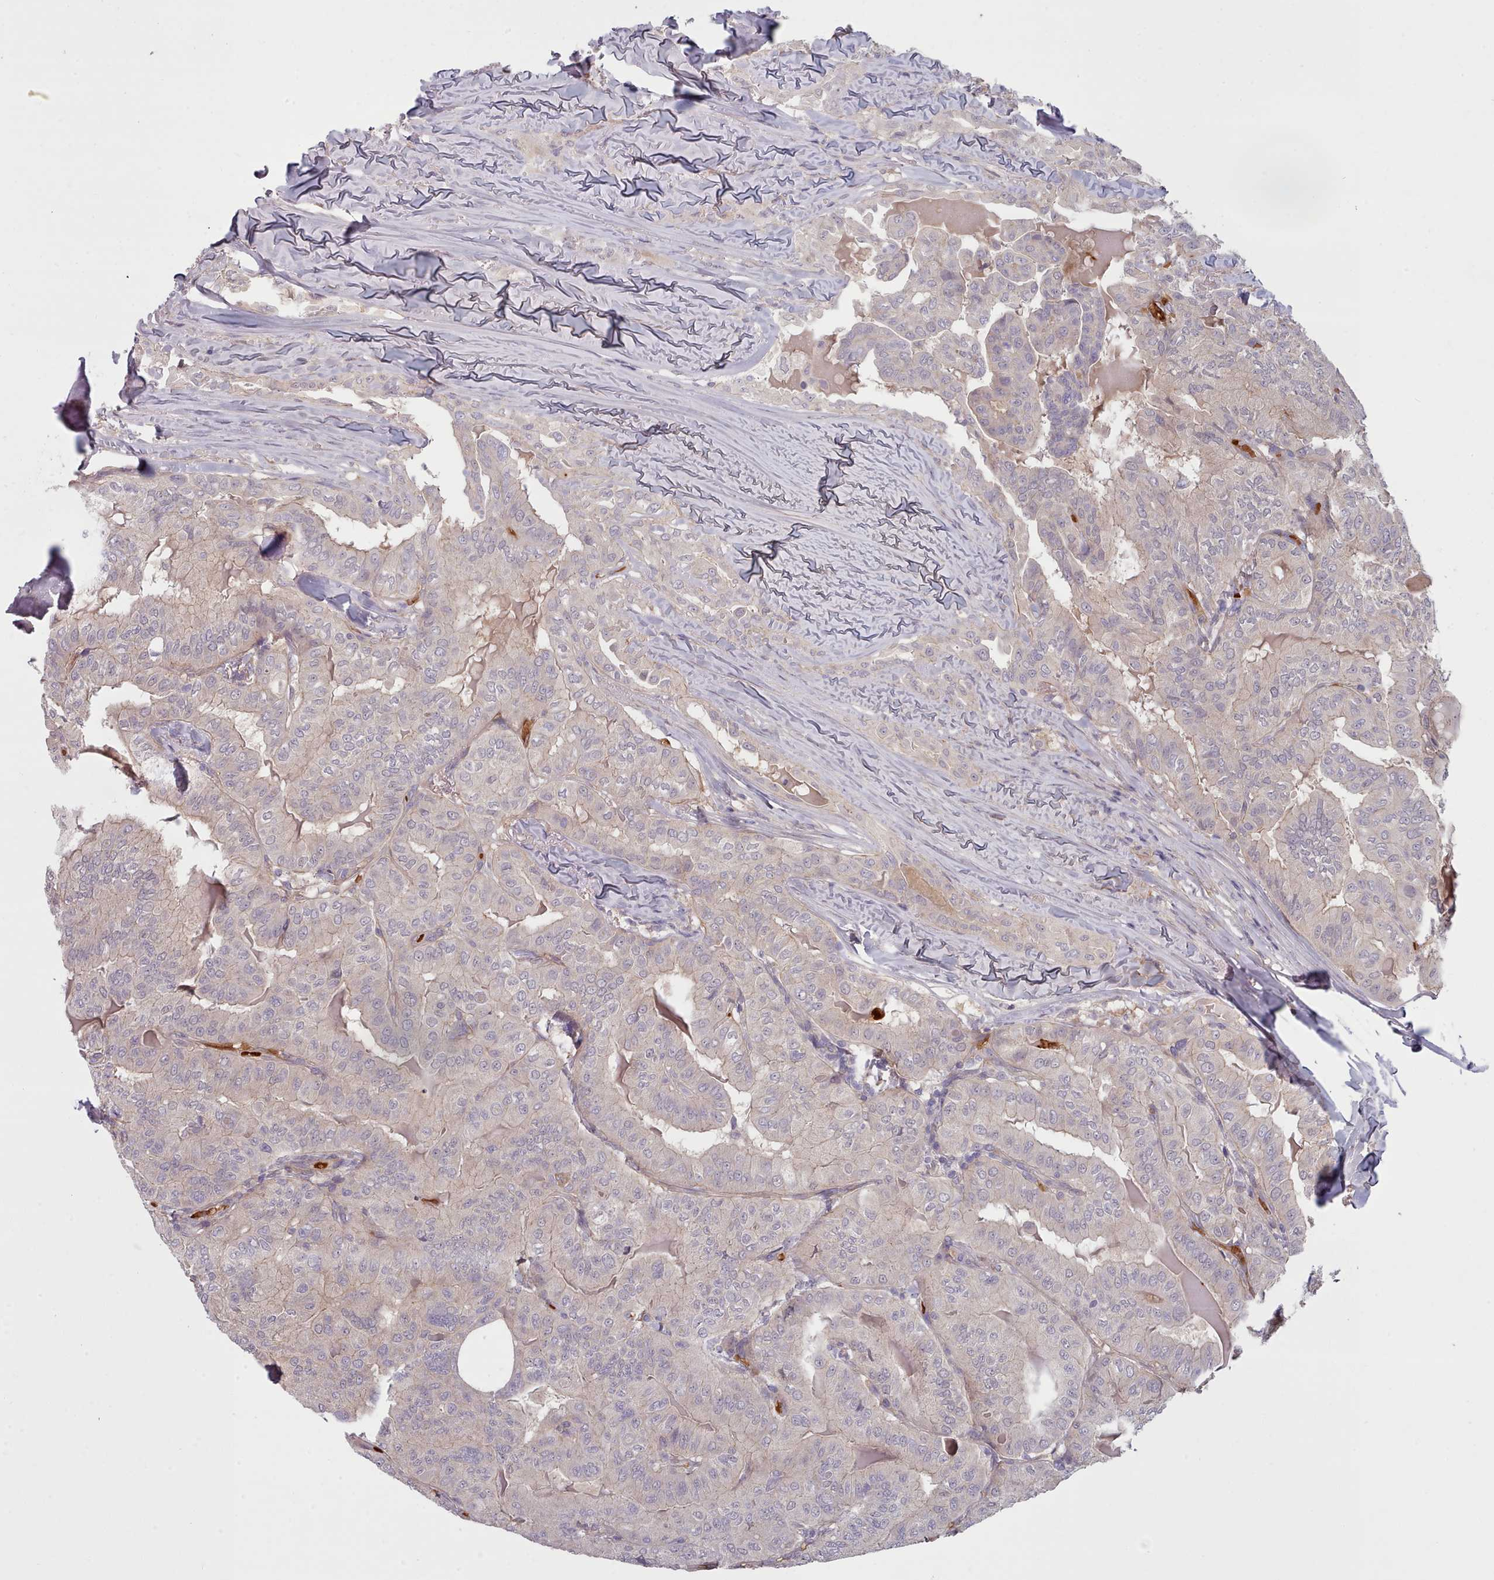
{"staining": {"intensity": "negative", "quantity": "none", "location": "none"}, "tissue": "thyroid cancer", "cell_type": "Tumor cells", "image_type": "cancer", "snomed": [{"axis": "morphology", "description": "Papillary adenocarcinoma, NOS"}, {"axis": "topography", "description": "Thyroid gland"}], "caption": "Micrograph shows no protein positivity in tumor cells of papillary adenocarcinoma (thyroid) tissue.", "gene": "CLNS1A", "patient": {"sex": "female", "age": 68}}